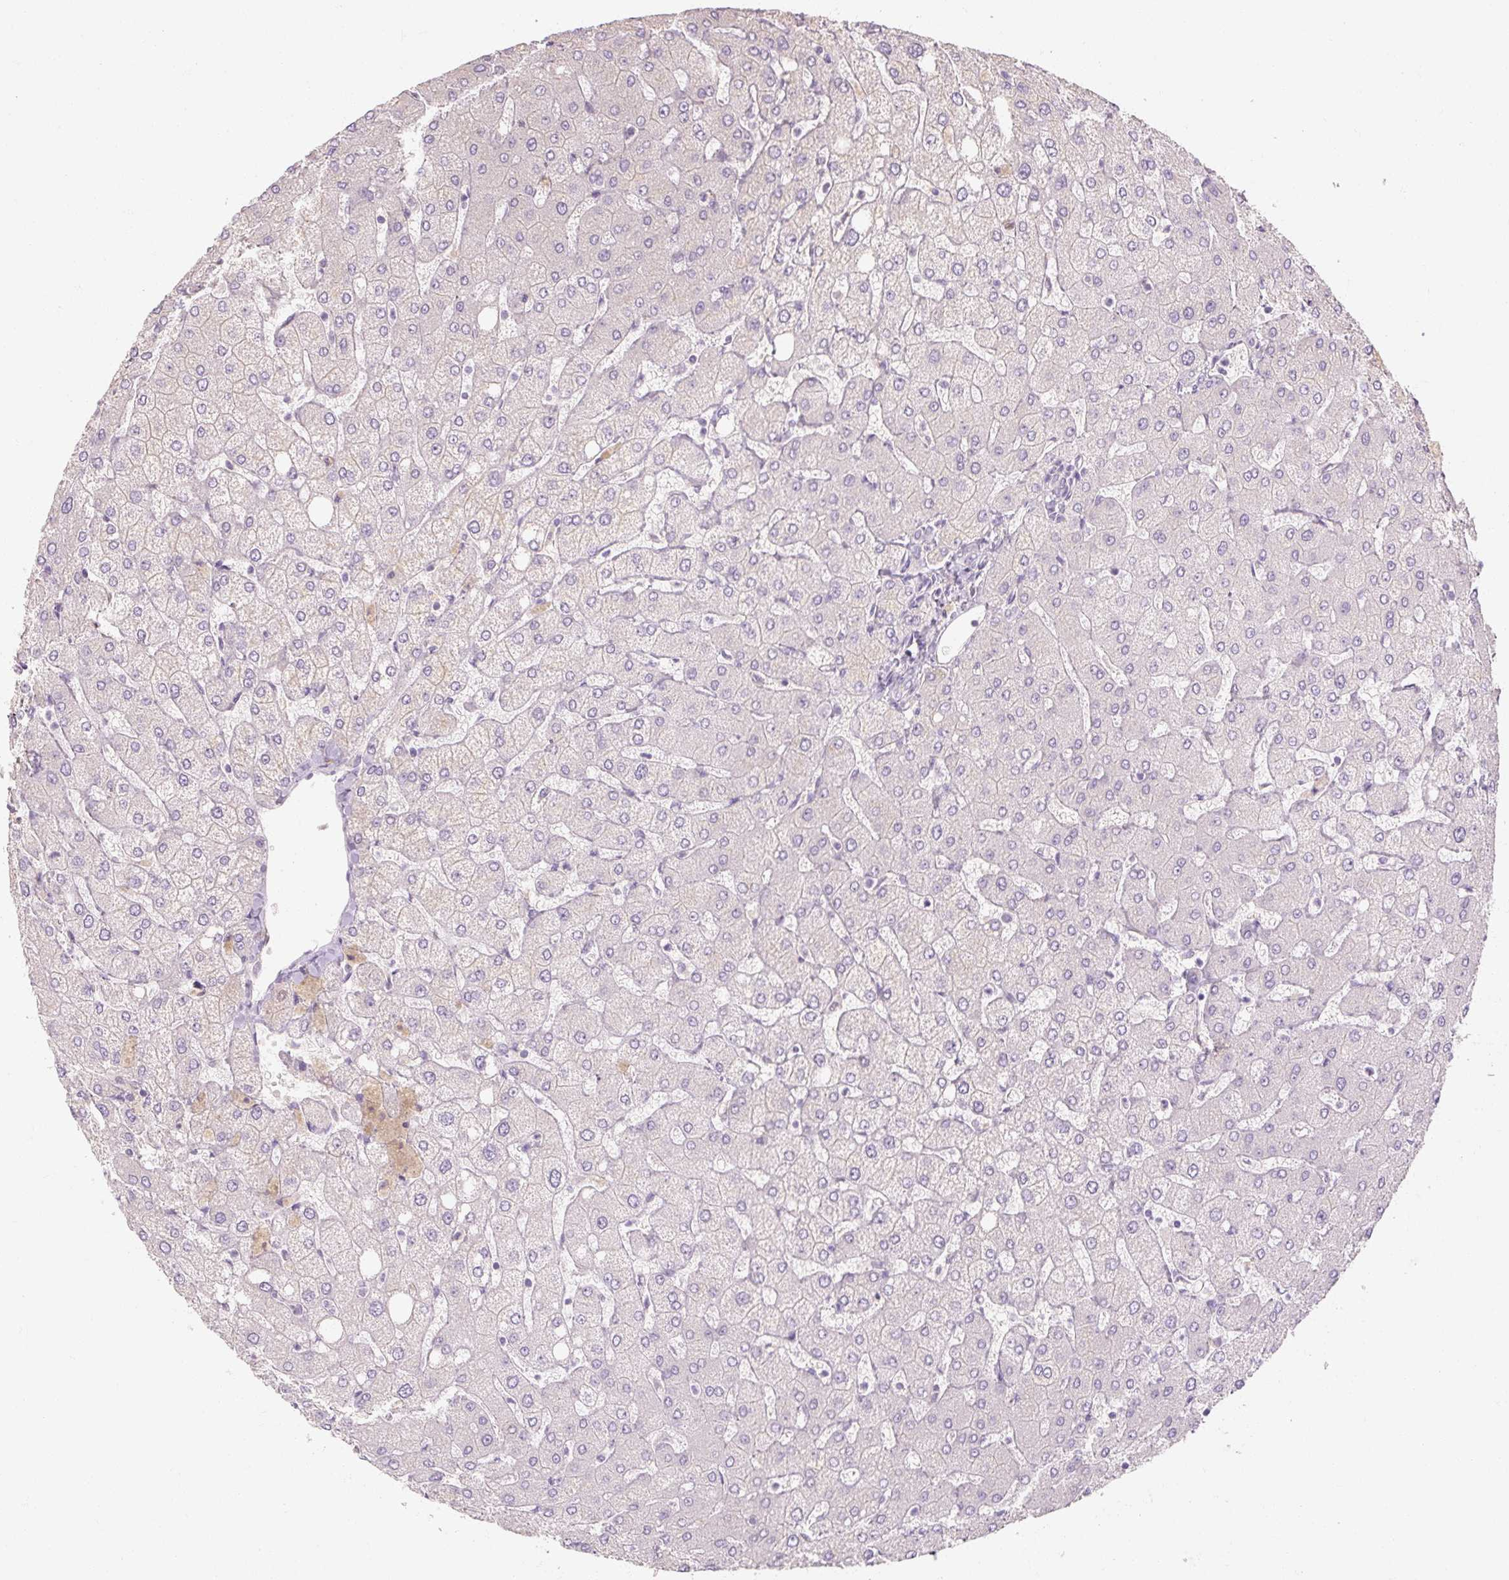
{"staining": {"intensity": "negative", "quantity": "none", "location": "none"}, "tissue": "liver", "cell_type": "Cholangiocytes", "image_type": "normal", "snomed": [{"axis": "morphology", "description": "Normal tissue, NOS"}, {"axis": "topography", "description": "Liver"}], "caption": "This micrograph is of unremarkable liver stained with IHC to label a protein in brown with the nuclei are counter-stained blue. There is no staining in cholangiocytes. (Stains: DAB immunohistochemistry with hematoxylin counter stain, Microscopy: brightfield microscopy at high magnification).", "gene": "NFE2L3", "patient": {"sex": "female", "age": 54}}